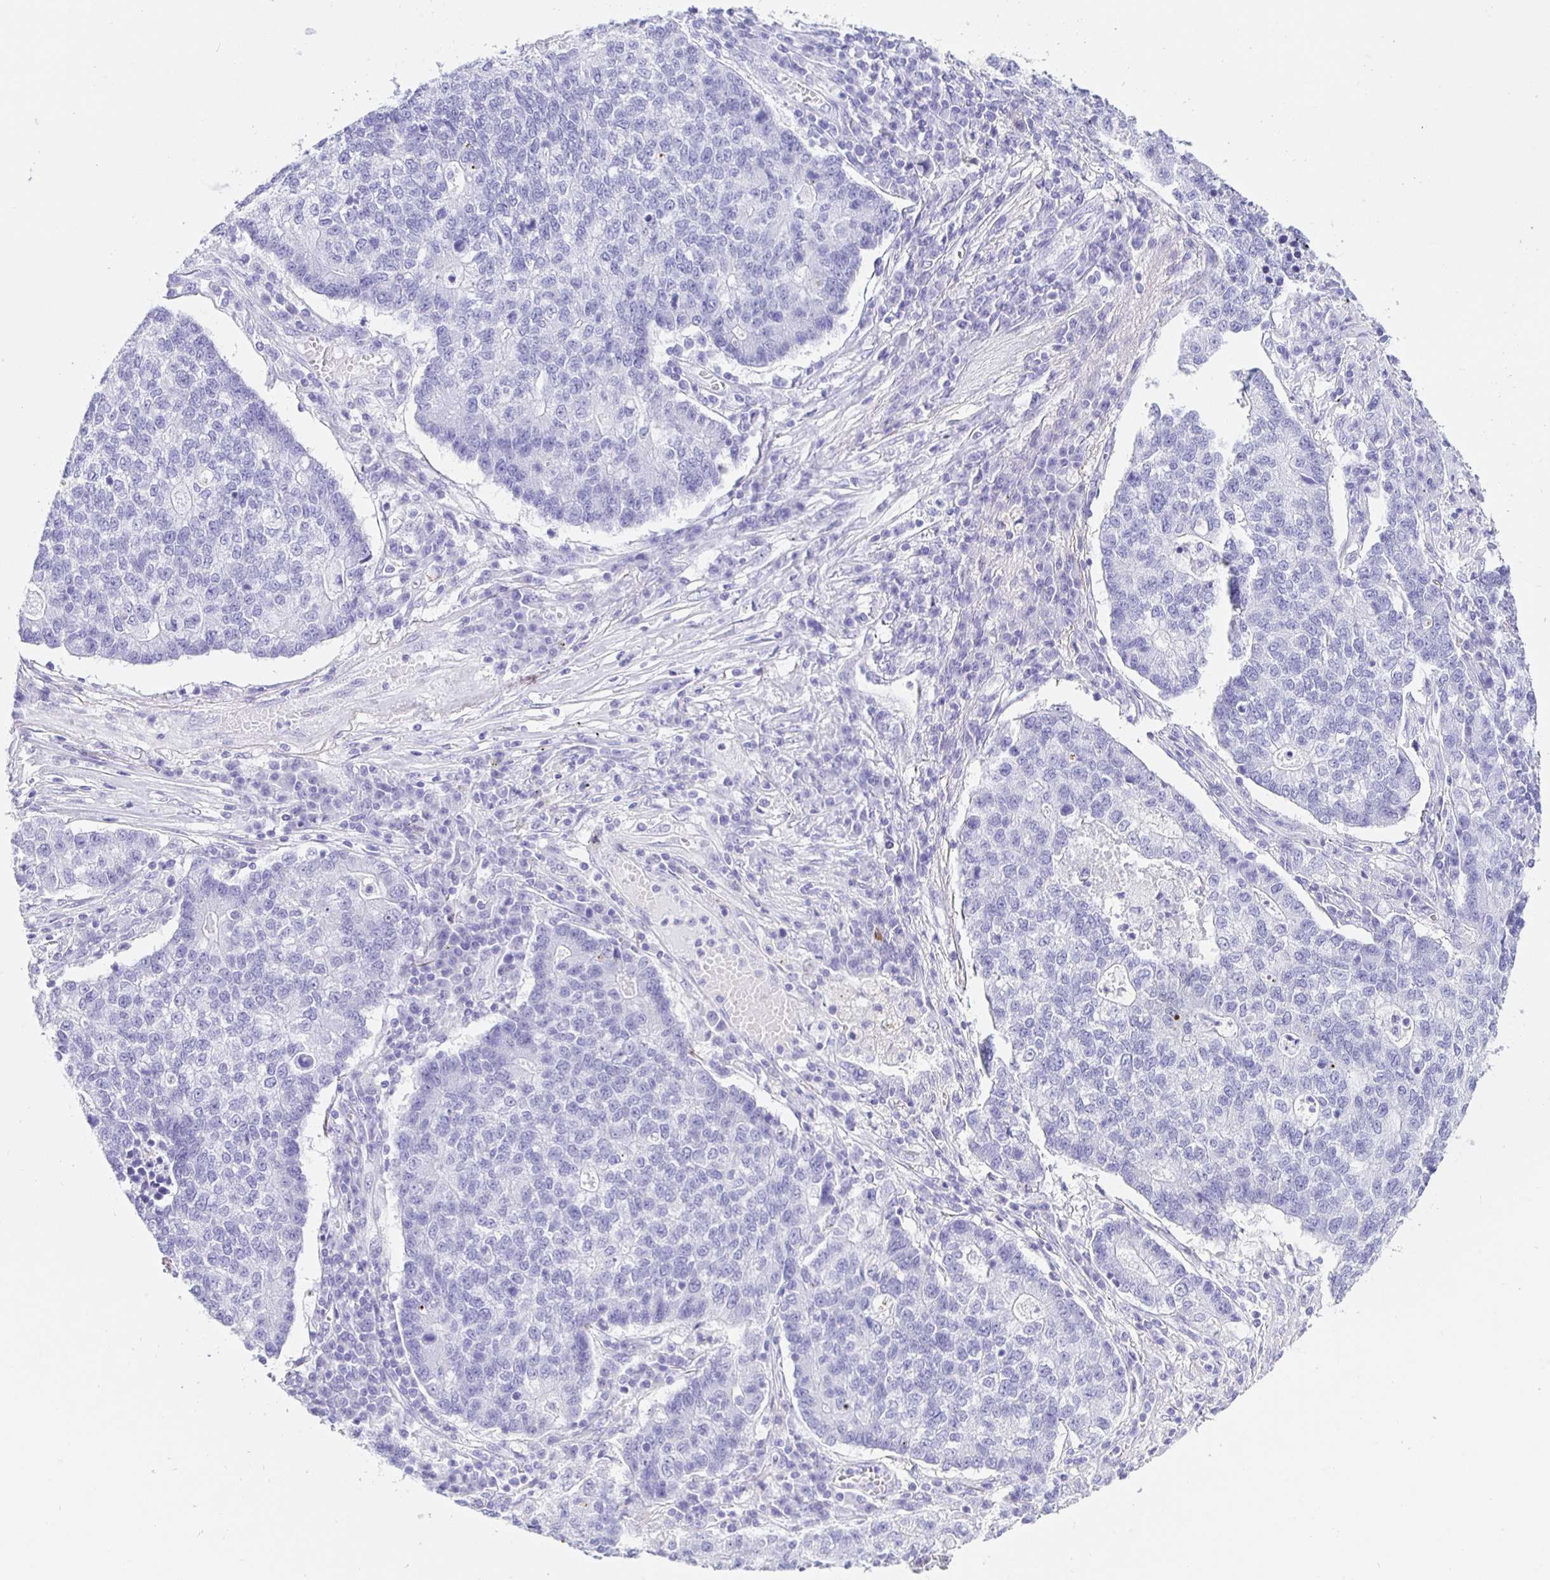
{"staining": {"intensity": "negative", "quantity": "none", "location": "none"}, "tissue": "lung cancer", "cell_type": "Tumor cells", "image_type": "cancer", "snomed": [{"axis": "morphology", "description": "Adenocarcinoma, NOS"}, {"axis": "topography", "description": "Lung"}], "caption": "Lung cancer was stained to show a protein in brown. There is no significant positivity in tumor cells.", "gene": "PRAMEF19", "patient": {"sex": "male", "age": 57}}